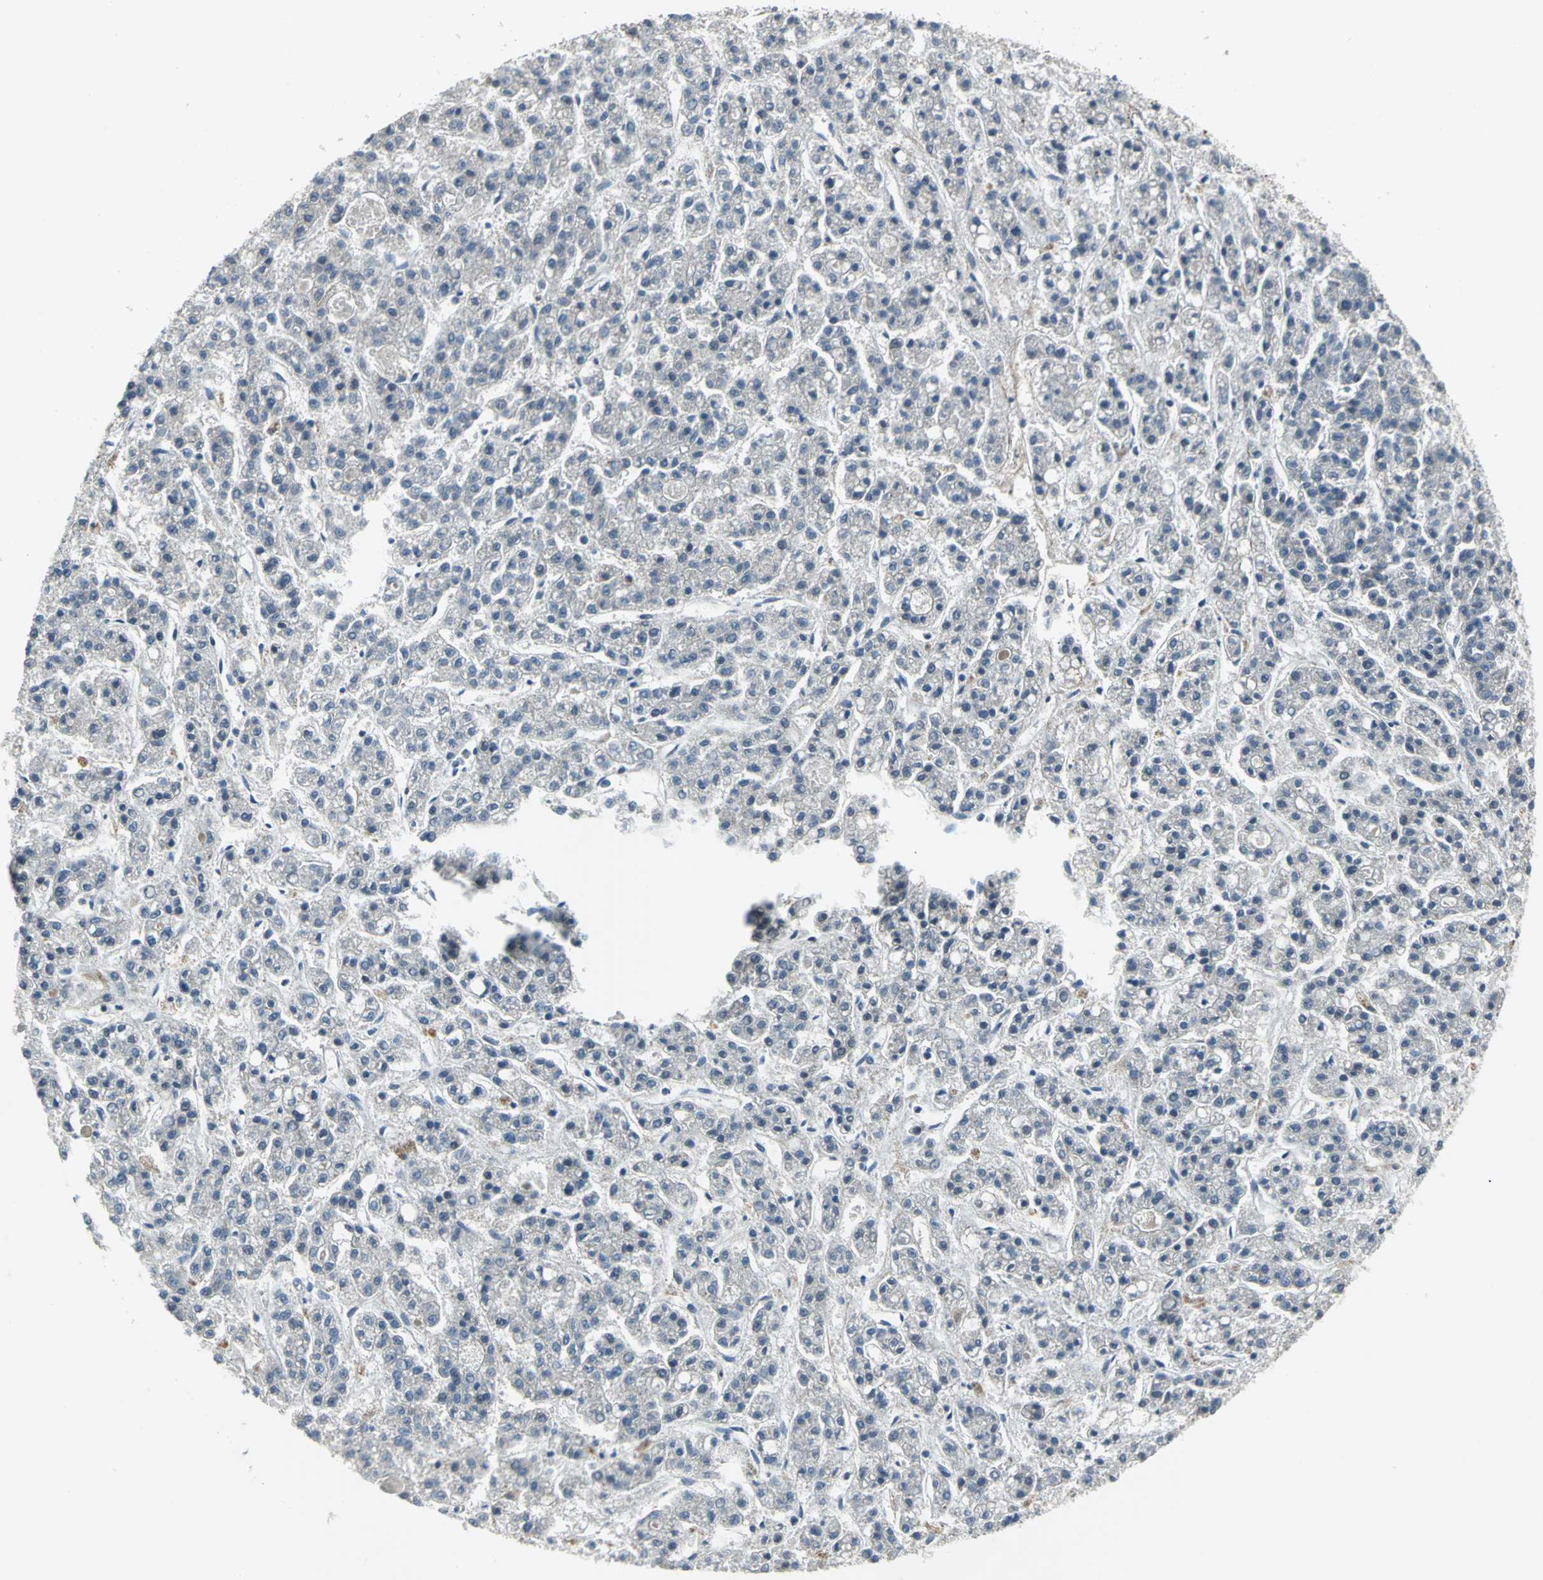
{"staining": {"intensity": "negative", "quantity": "none", "location": "none"}, "tissue": "liver cancer", "cell_type": "Tumor cells", "image_type": "cancer", "snomed": [{"axis": "morphology", "description": "Carcinoma, Hepatocellular, NOS"}, {"axis": "topography", "description": "Liver"}], "caption": "Immunohistochemistry image of neoplastic tissue: hepatocellular carcinoma (liver) stained with DAB (3,3'-diaminobenzidine) displays no significant protein positivity in tumor cells.", "gene": "SLC16A7", "patient": {"sex": "male", "age": 70}}